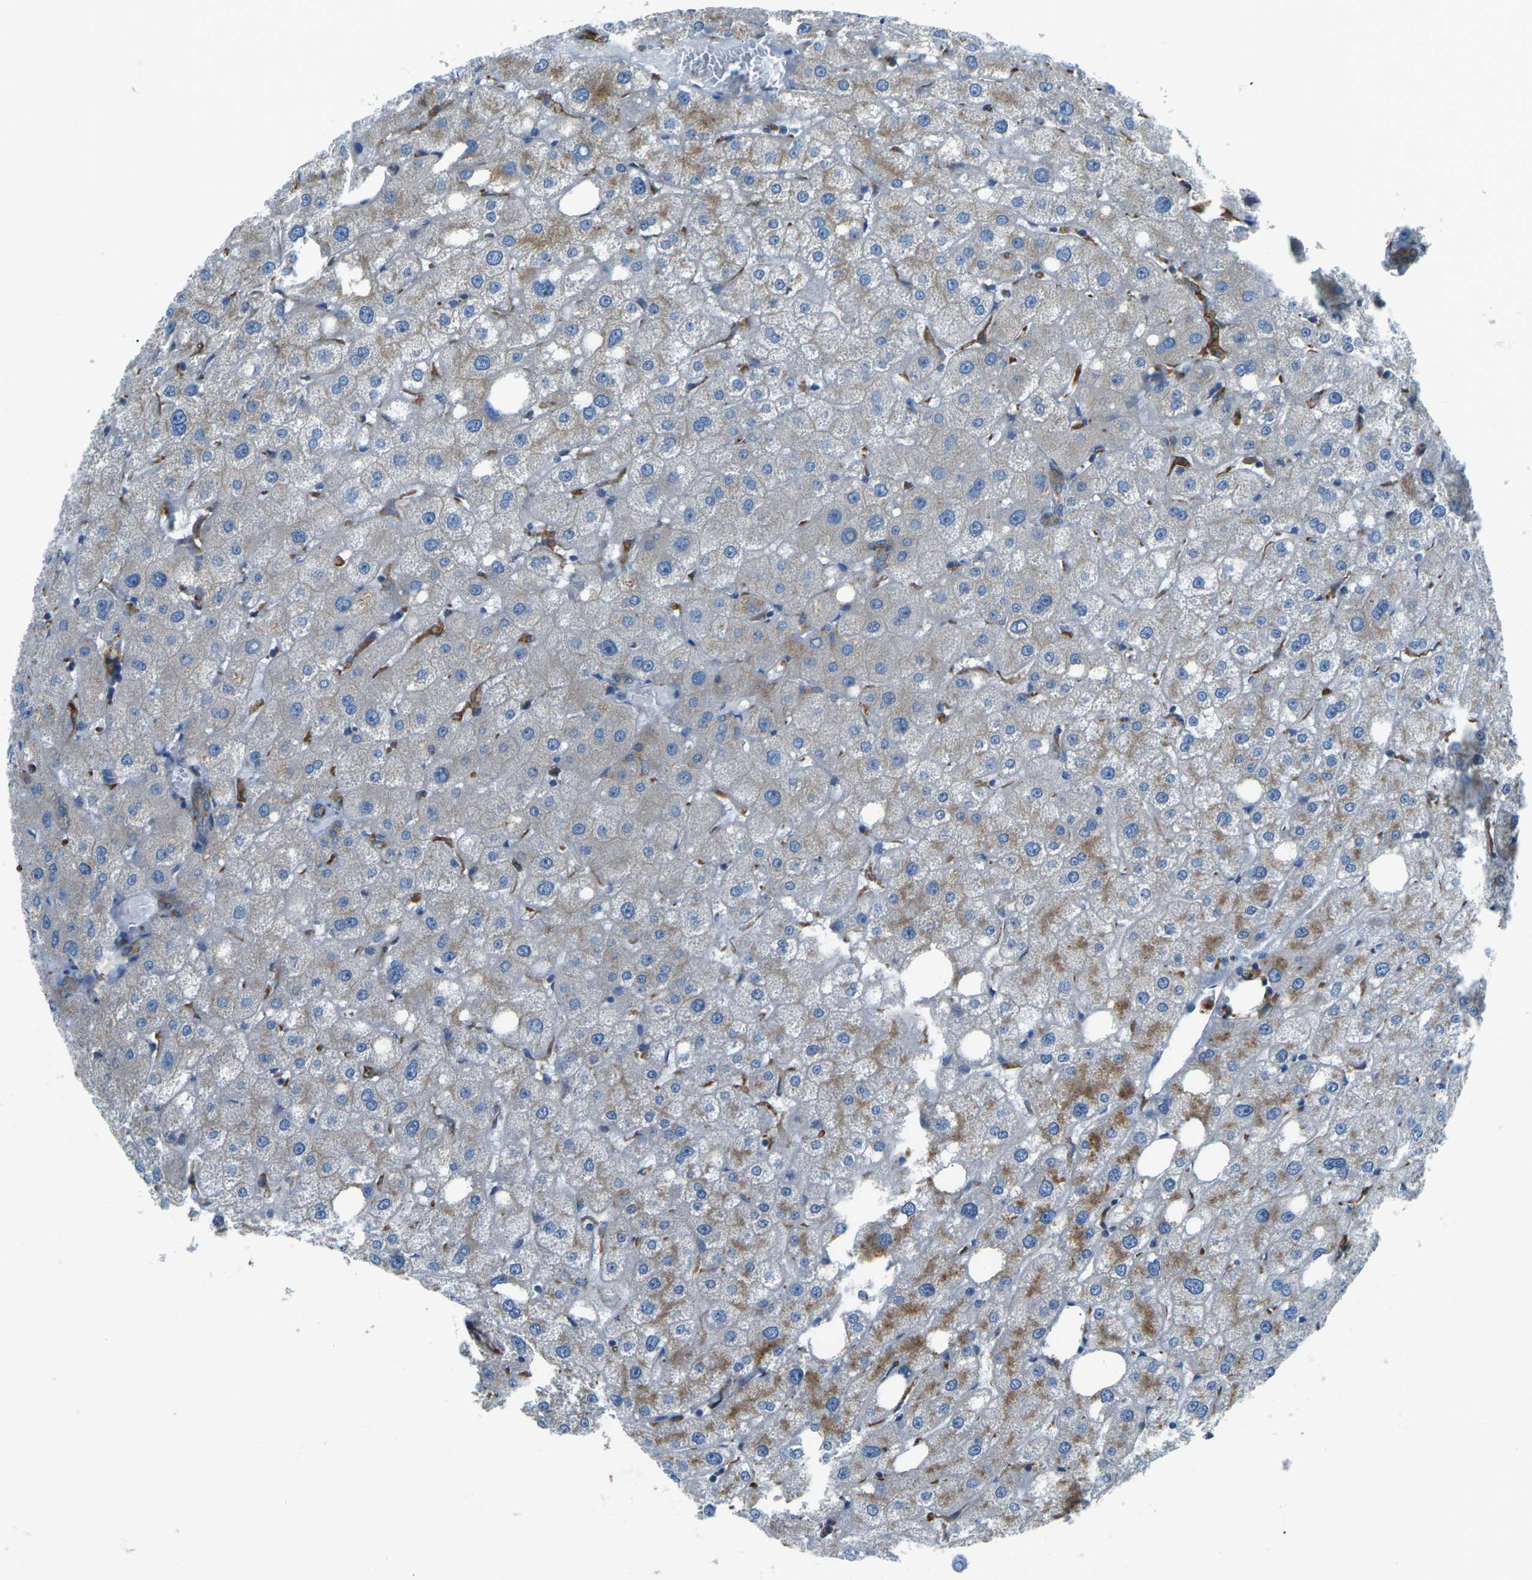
{"staining": {"intensity": "moderate", "quantity": ">75%", "location": "cytoplasmic/membranous"}, "tissue": "liver", "cell_type": "Cholangiocytes", "image_type": "normal", "snomed": [{"axis": "morphology", "description": "Normal tissue, NOS"}, {"axis": "topography", "description": "Liver"}], "caption": "Liver stained with a brown dye reveals moderate cytoplasmic/membranous positive positivity in approximately >75% of cholangiocytes.", "gene": "CDK17", "patient": {"sex": "male", "age": 73}}